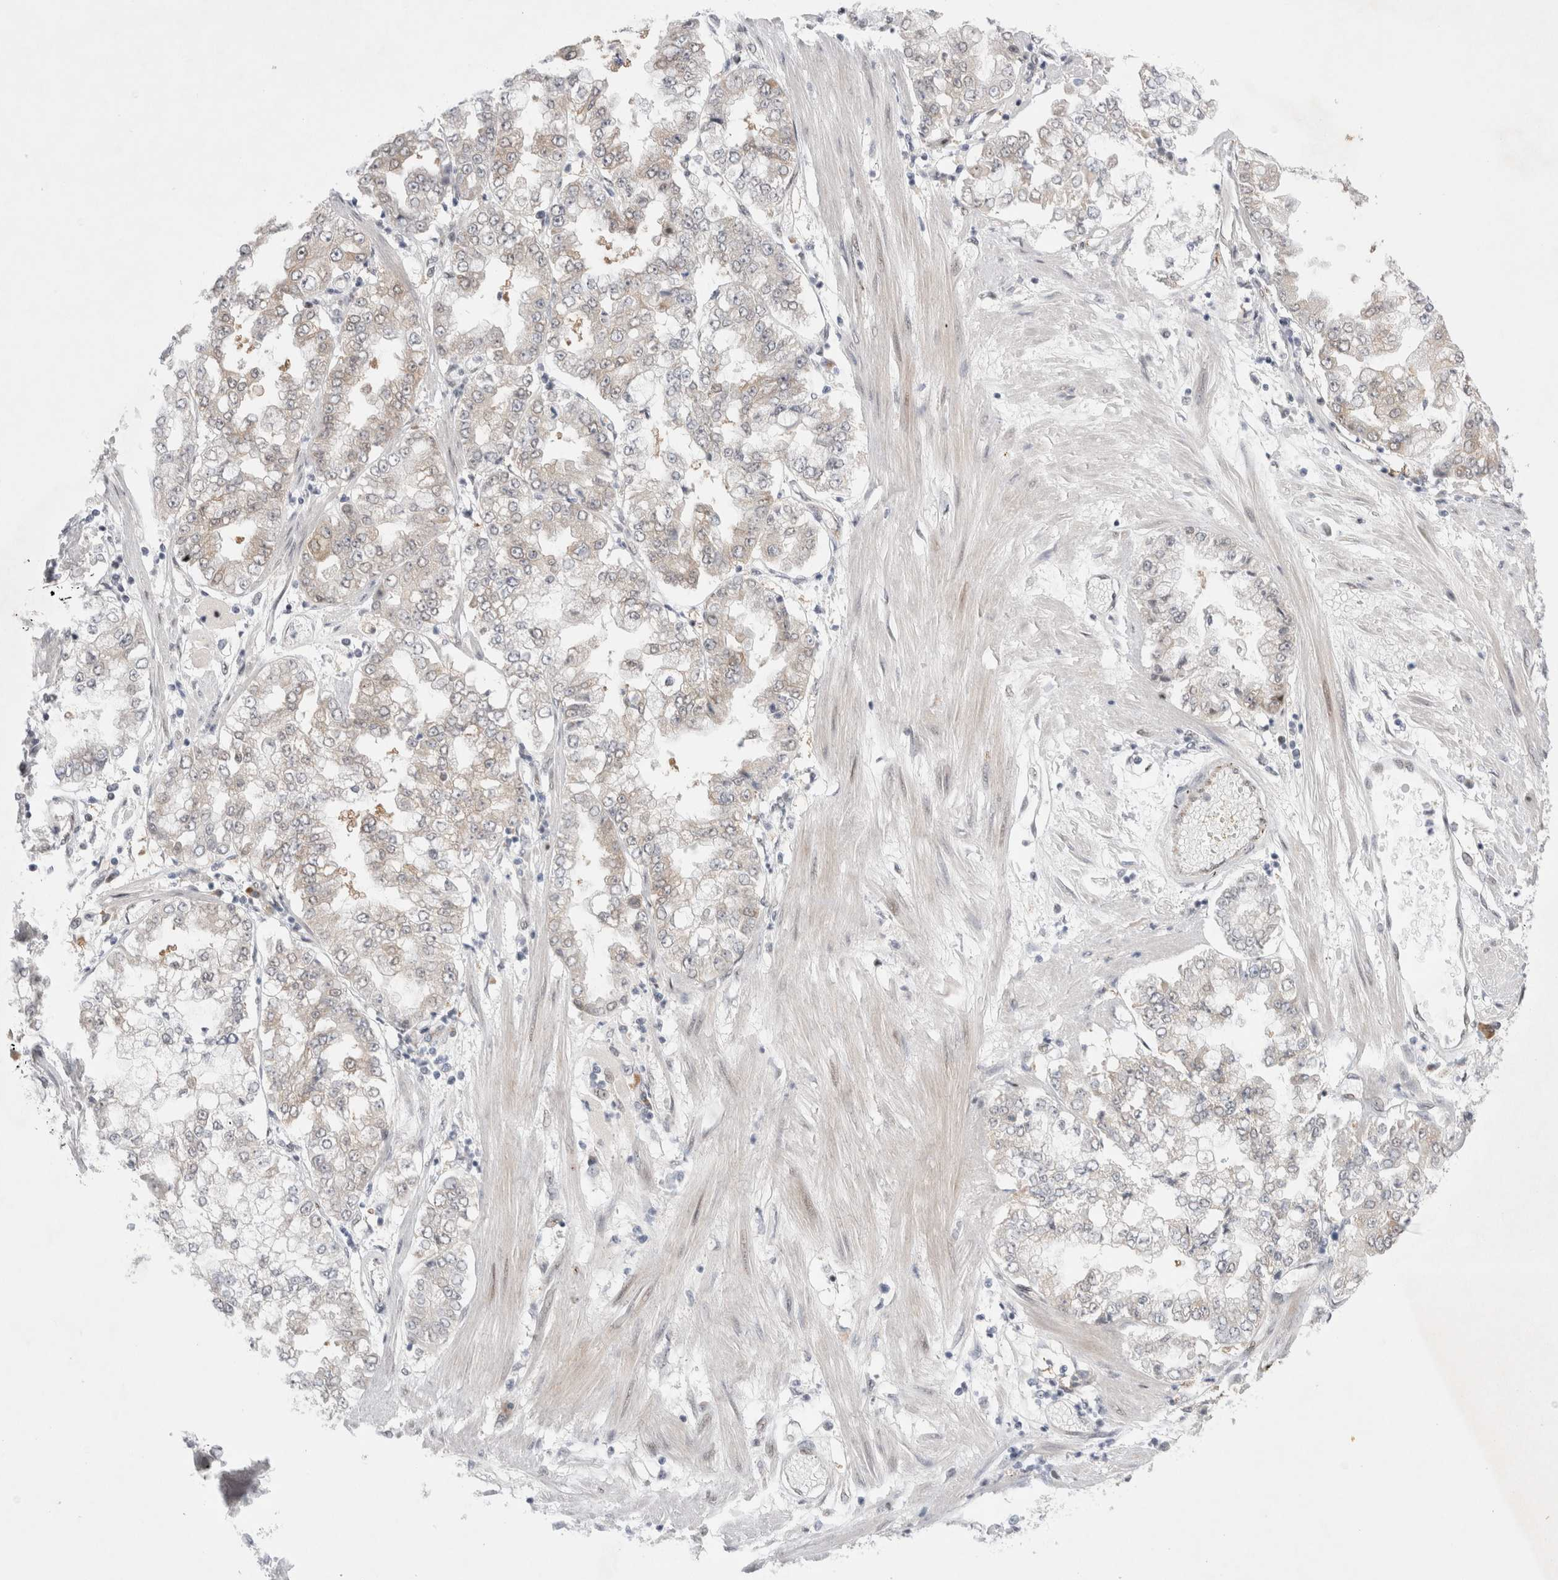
{"staining": {"intensity": "weak", "quantity": "<25%", "location": "cytoplasmic/membranous"}, "tissue": "stomach cancer", "cell_type": "Tumor cells", "image_type": "cancer", "snomed": [{"axis": "morphology", "description": "Adenocarcinoma, NOS"}, {"axis": "topography", "description": "Stomach"}], "caption": "This is an immunohistochemistry (IHC) photomicrograph of stomach adenocarcinoma. There is no positivity in tumor cells.", "gene": "WIPF2", "patient": {"sex": "male", "age": 76}}